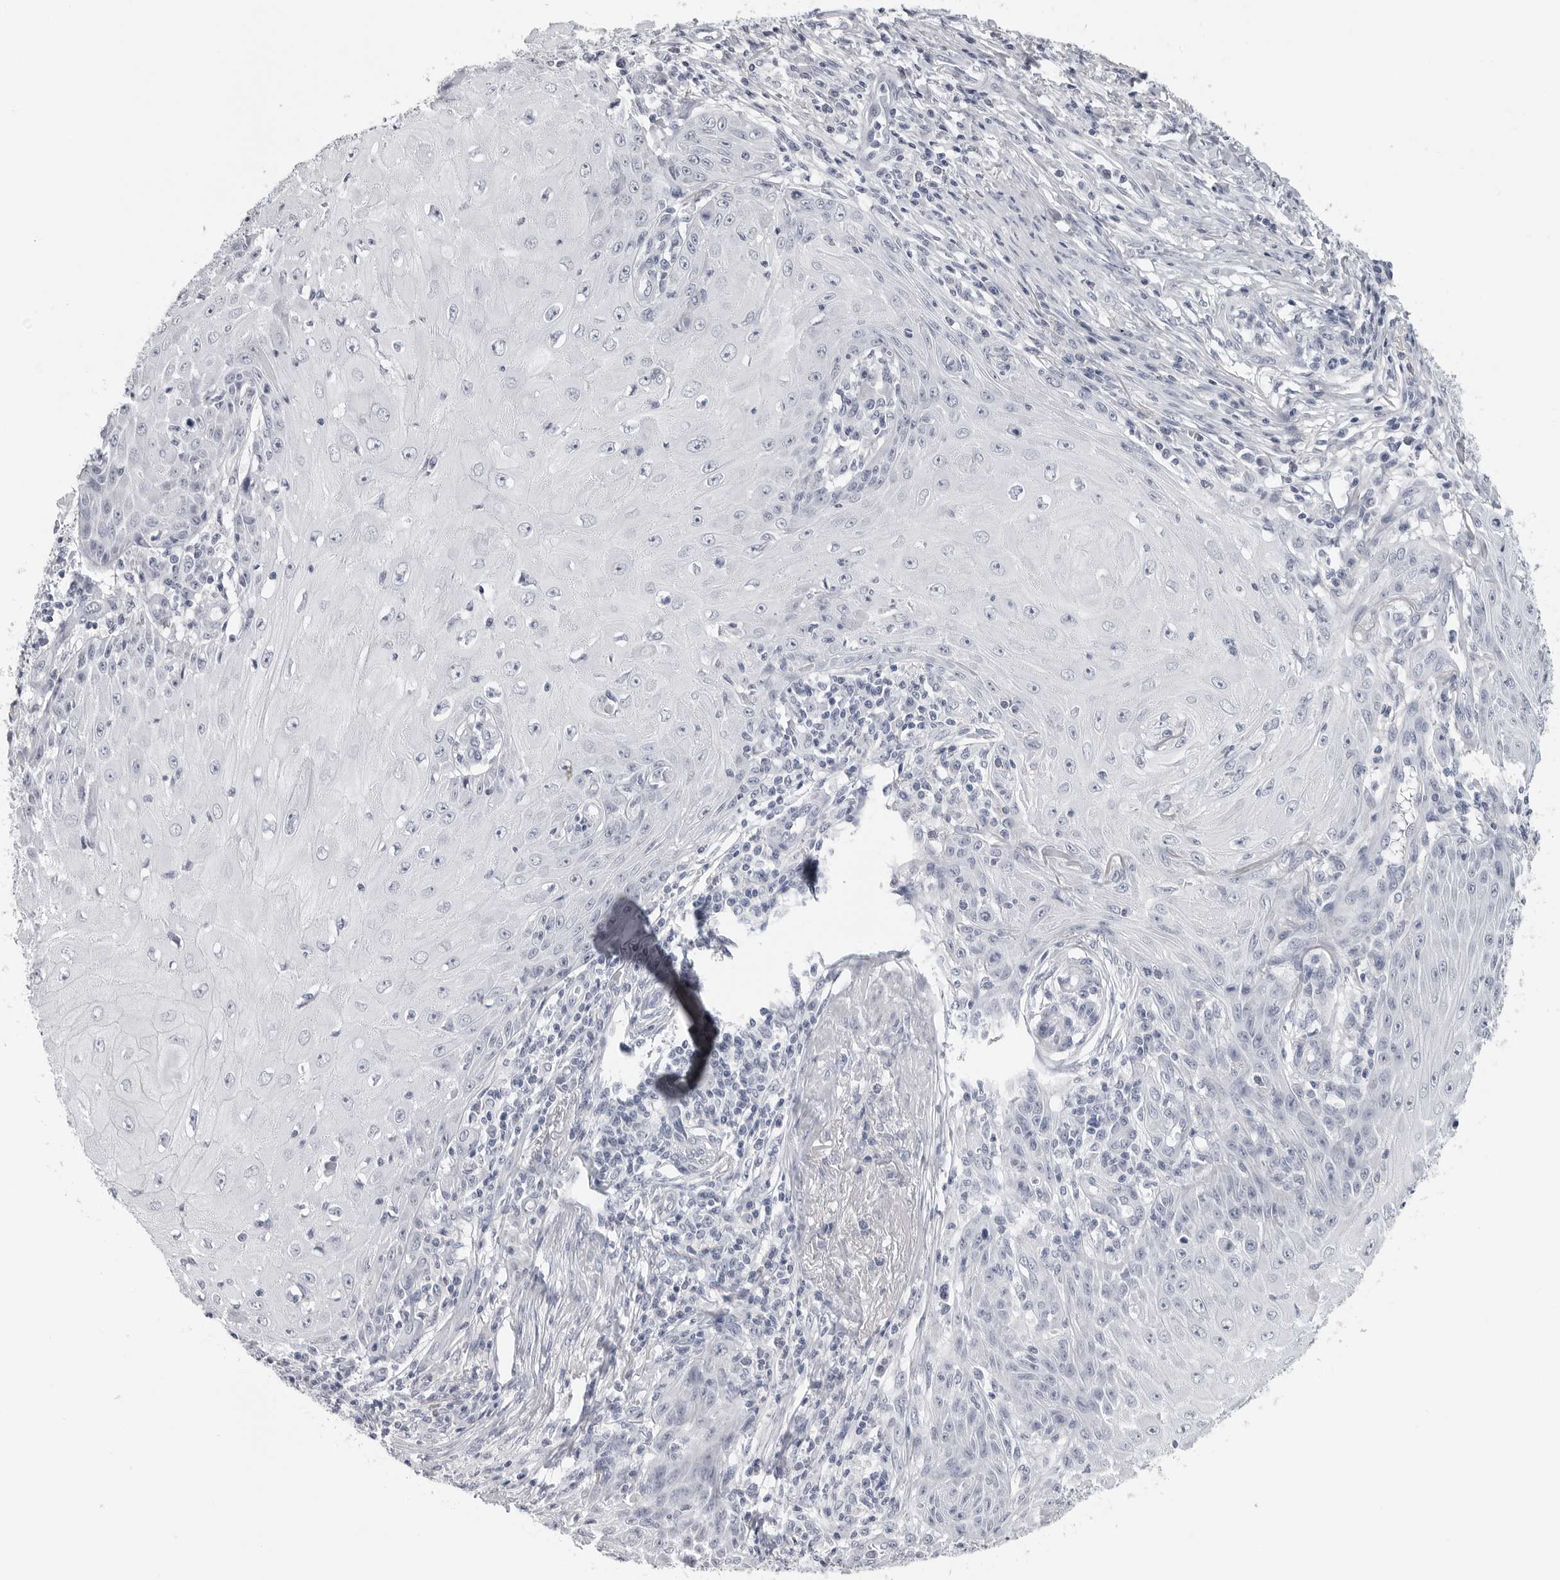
{"staining": {"intensity": "negative", "quantity": "none", "location": "none"}, "tissue": "skin cancer", "cell_type": "Tumor cells", "image_type": "cancer", "snomed": [{"axis": "morphology", "description": "Squamous cell carcinoma, NOS"}, {"axis": "topography", "description": "Skin"}], "caption": "IHC micrograph of human squamous cell carcinoma (skin) stained for a protein (brown), which reveals no staining in tumor cells.", "gene": "PGA3", "patient": {"sex": "female", "age": 73}}